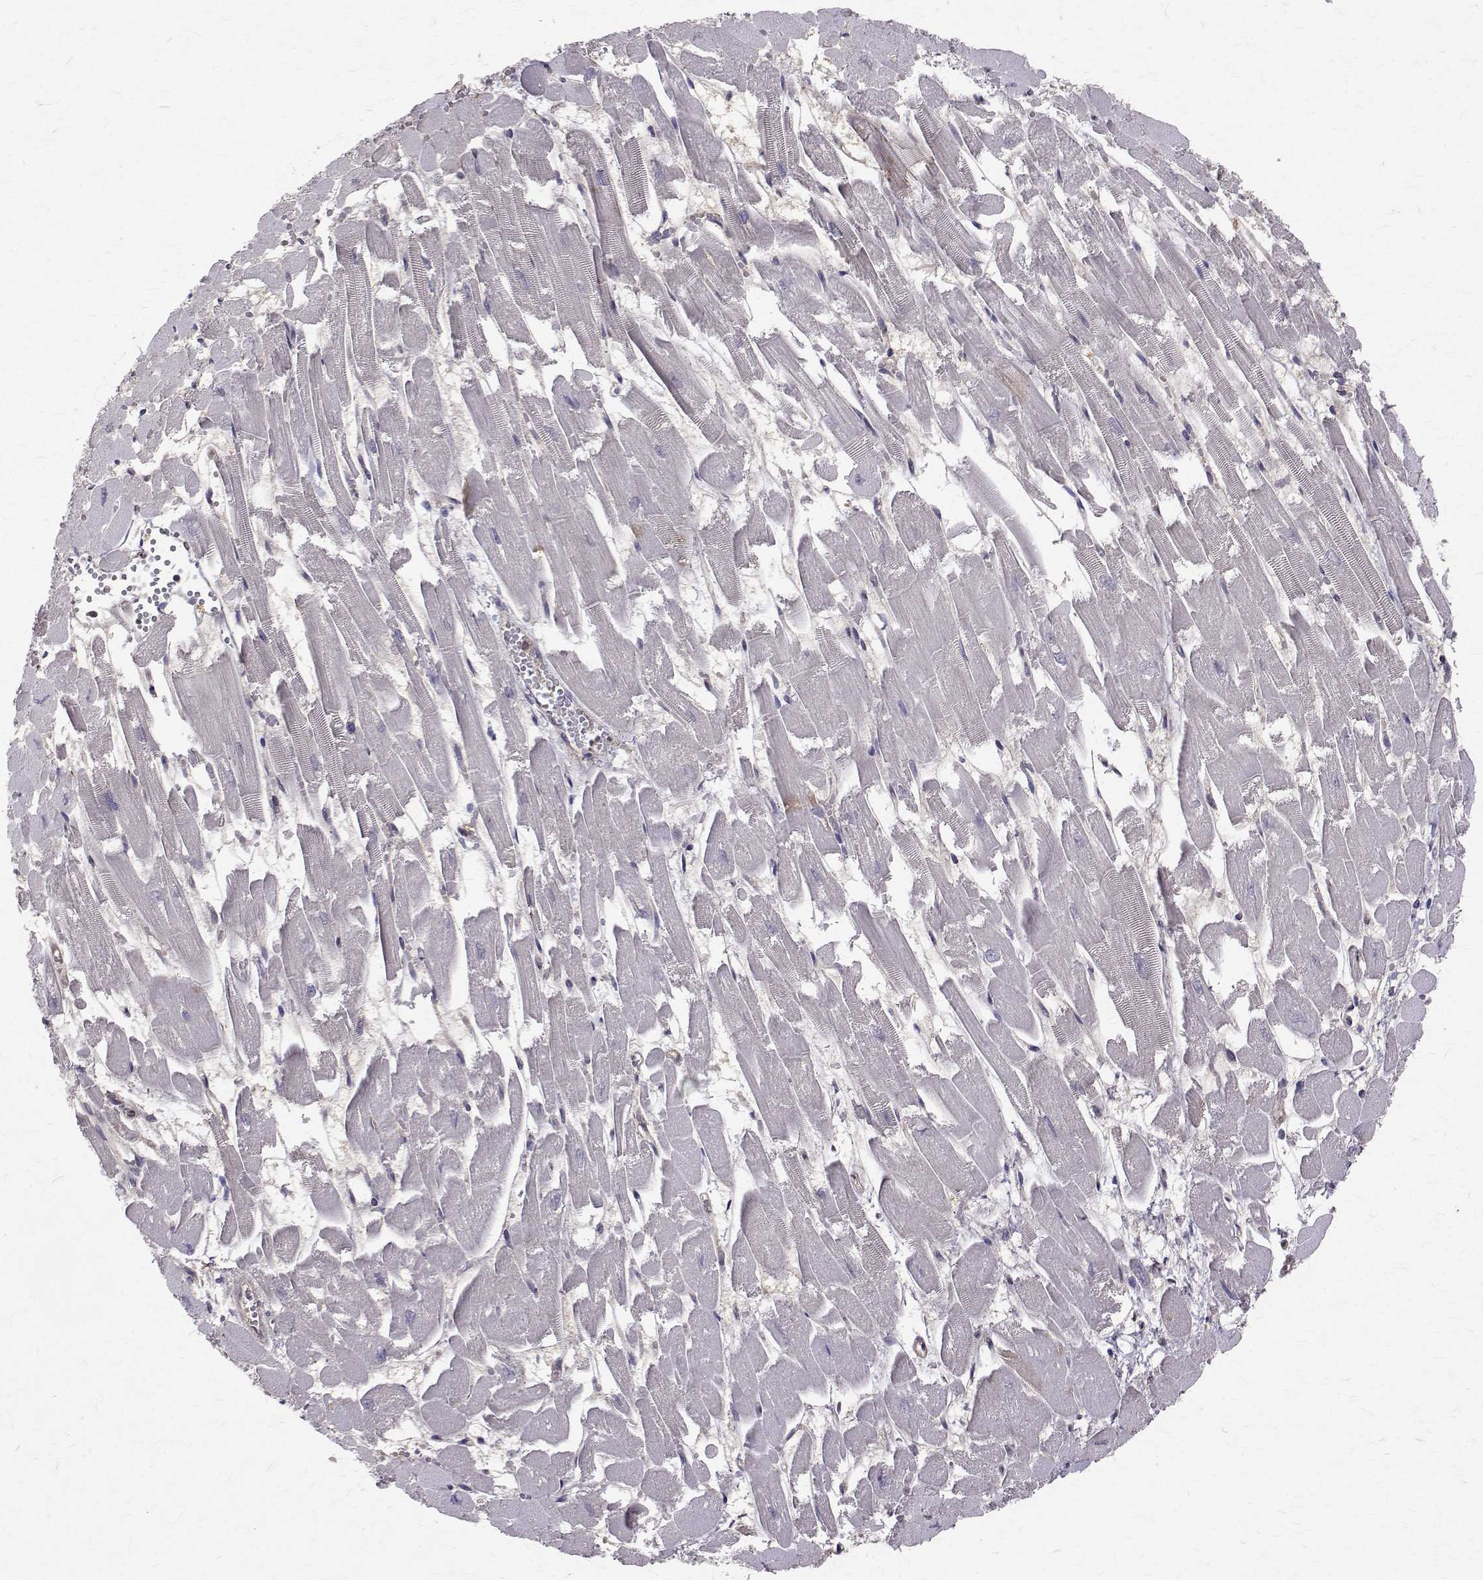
{"staining": {"intensity": "negative", "quantity": "none", "location": "none"}, "tissue": "heart muscle", "cell_type": "Cardiomyocytes", "image_type": "normal", "snomed": [{"axis": "morphology", "description": "Normal tissue, NOS"}, {"axis": "topography", "description": "Heart"}], "caption": "An image of human heart muscle is negative for staining in cardiomyocytes. (Stains: DAB IHC with hematoxylin counter stain, Microscopy: brightfield microscopy at high magnification).", "gene": "NIF3L1", "patient": {"sex": "female", "age": 52}}